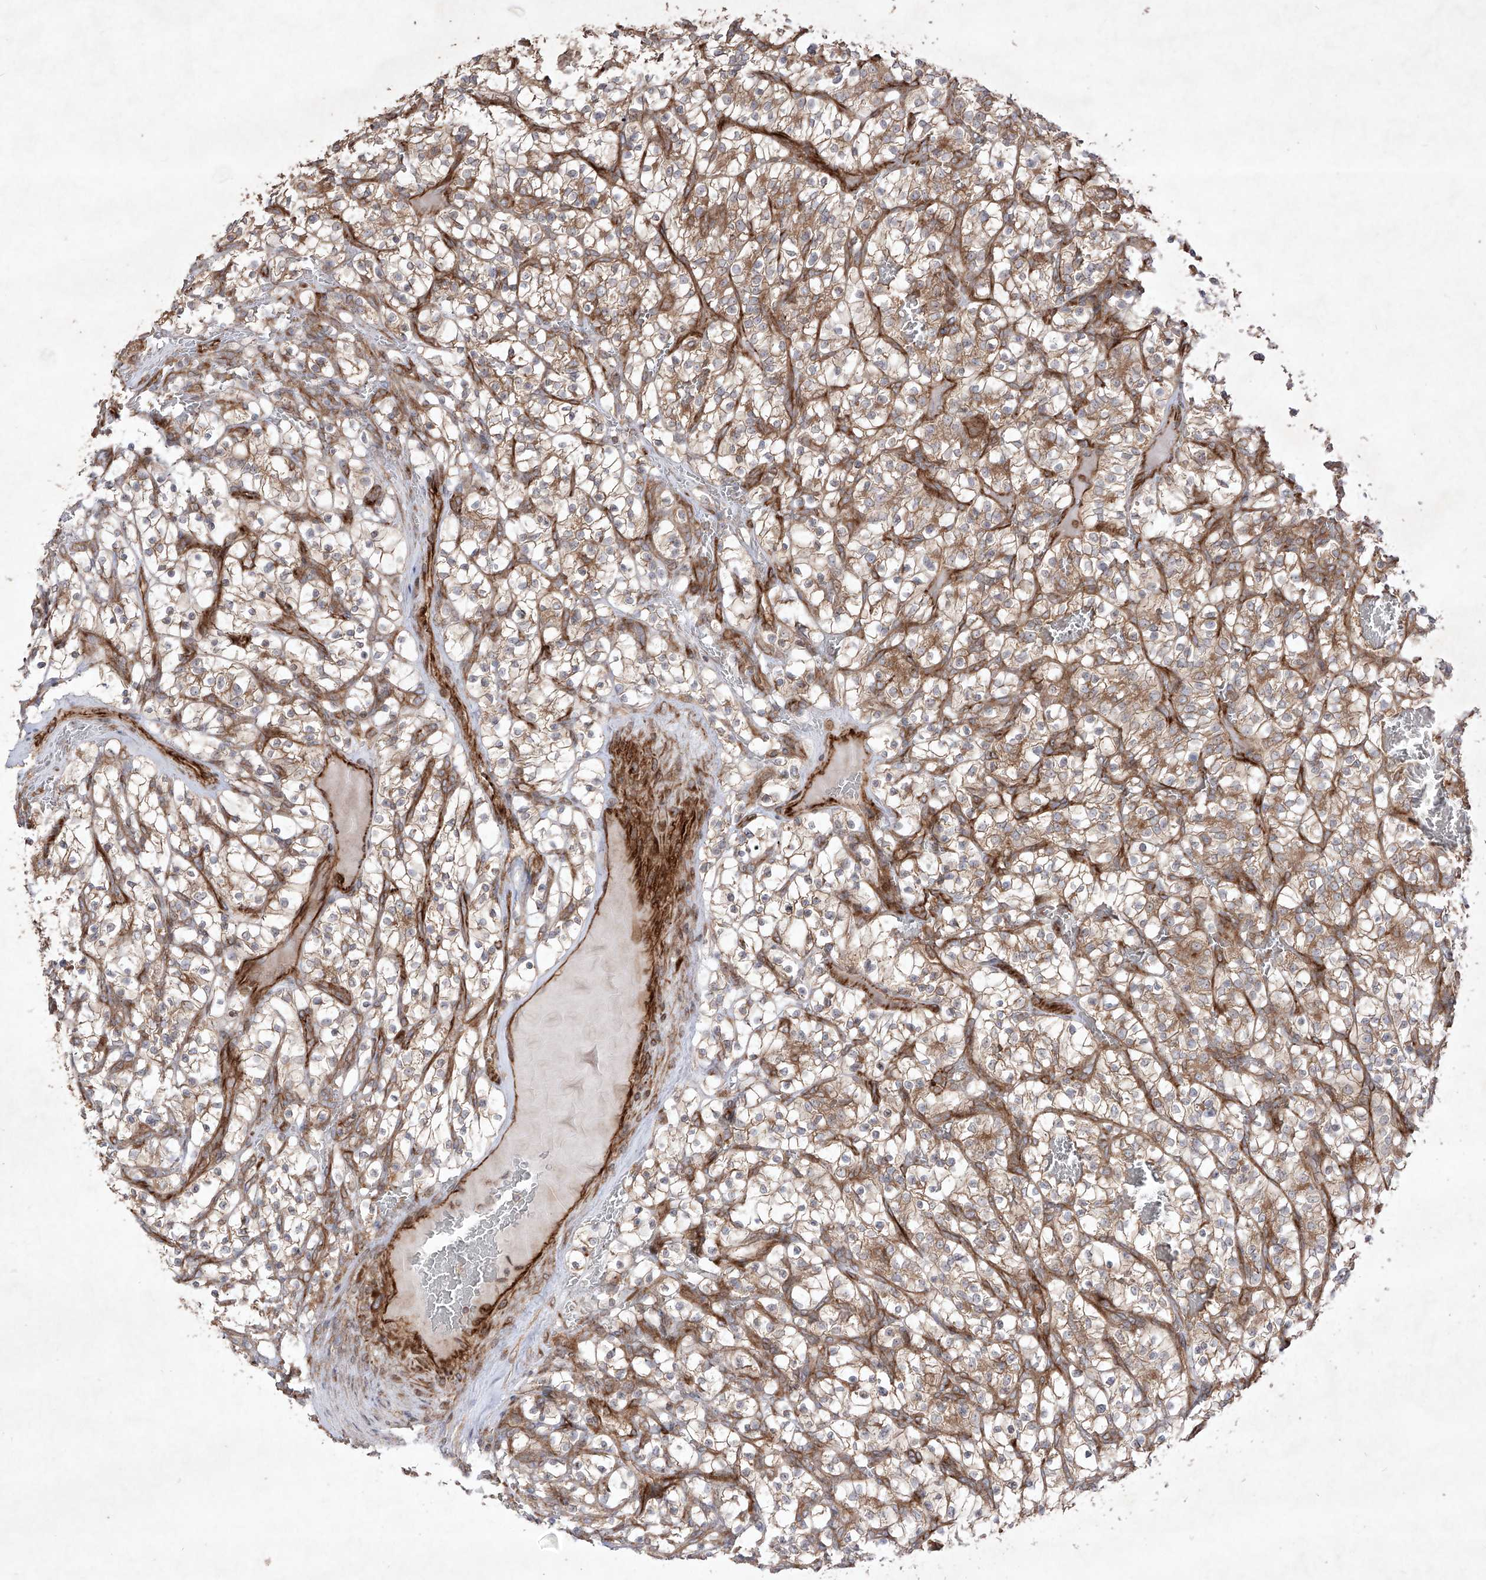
{"staining": {"intensity": "moderate", "quantity": ">75%", "location": "cytoplasmic/membranous"}, "tissue": "renal cancer", "cell_type": "Tumor cells", "image_type": "cancer", "snomed": [{"axis": "morphology", "description": "Adenocarcinoma, NOS"}, {"axis": "topography", "description": "Kidney"}], "caption": "Immunohistochemical staining of renal adenocarcinoma shows medium levels of moderate cytoplasmic/membranous protein staining in about >75% of tumor cells.", "gene": "YKT6", "patient": {"sex": "female", "age": 57}}